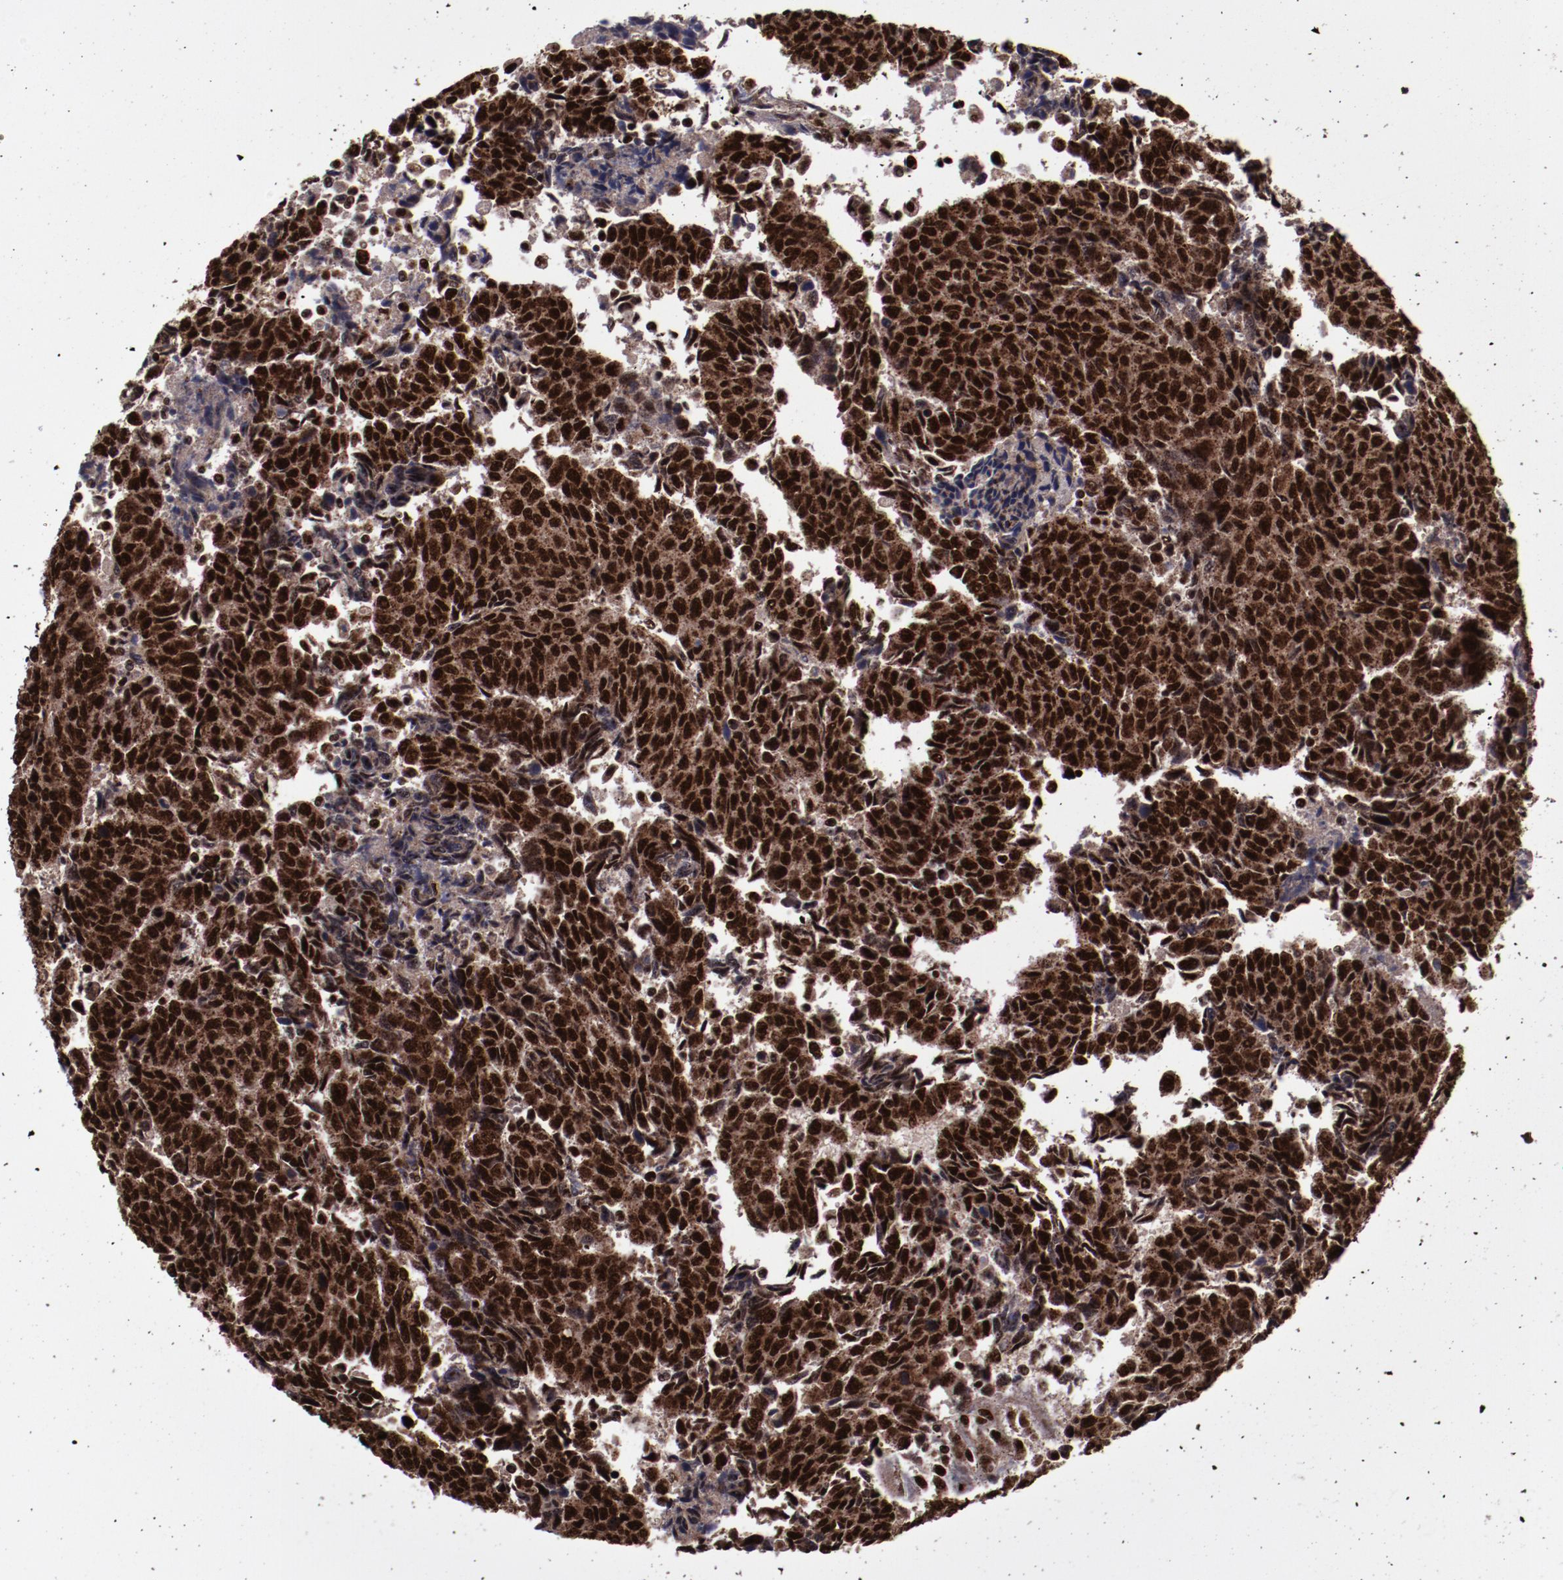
{"staining": {"intensity": "strong", "quantity": ">75%", "location": "cytoplasmic/membranous,nuclear"}, "tissue": "urothelial cancer", "cell_type": "Tumor cells", "image_type": "cancer", "snomed": [{"axis": "morphology", "description": "Urothelial carcinoma, High grade"}, {"axis": "topography", "description": "Urinary bladder"}], "caption": "Immunohistochemical staining of human urothelial cancer displays high levels of strong cytoplasmic/membranous and nuclear positivity in approximately >75% of tumor cells.", "gene": "SNW1", "patient": {"sex": "male", "age": 86}}